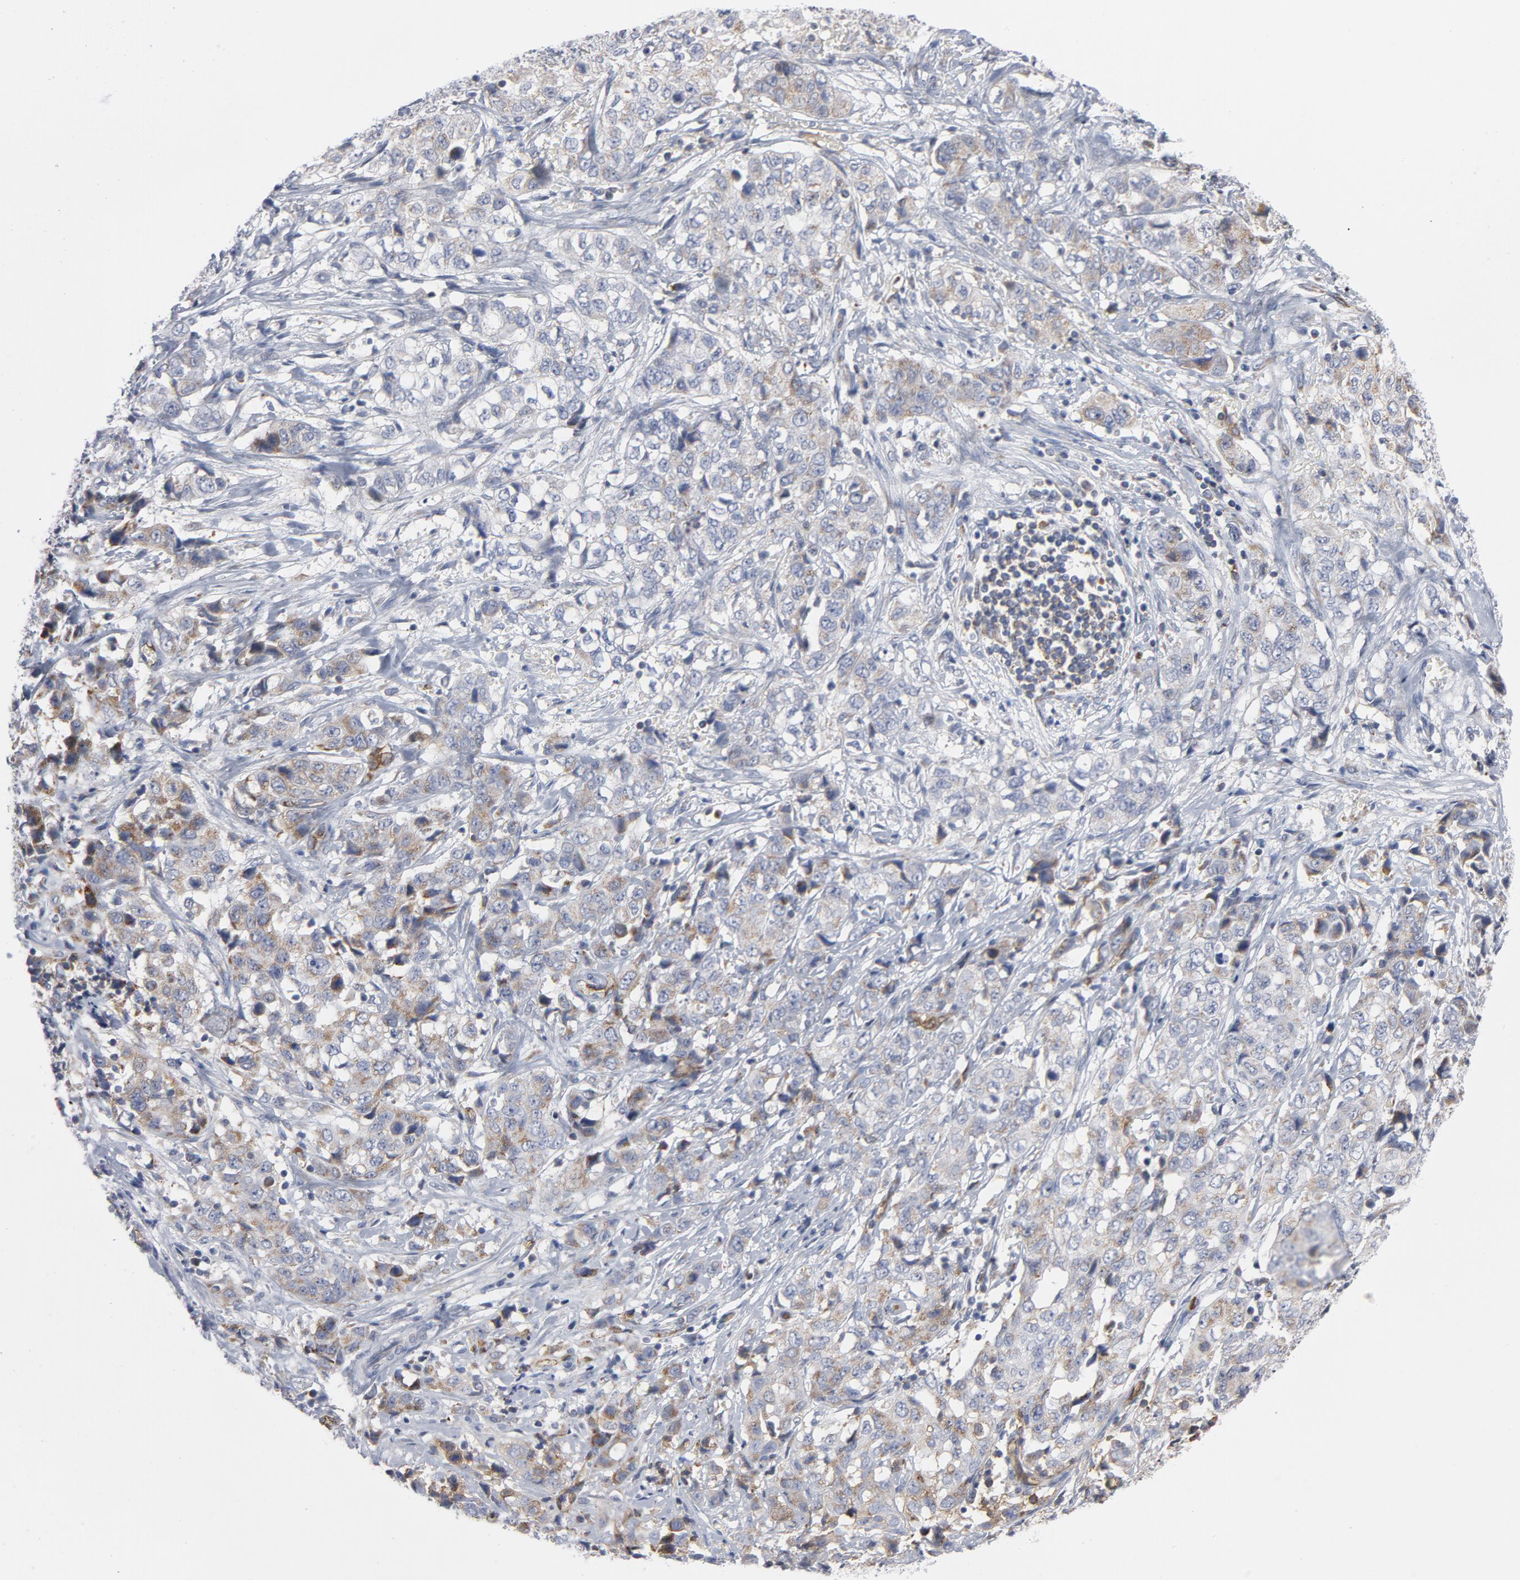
{"staining": {"intensity": "weak", "quantity": "25%-75%", "location": "cytoplasmic/membranous"}, "tissue": "stomach cancer", "cell_type": "Tumor cells", "image_type": "cancer", "snomed": [{"axis": "morphology", "description": "Adenocarcinoma, NOS"}, {"axis": "topography", "description": "Stomach"}], "caption": "Weak cytoplasmic/membranous staining for a protein is present in approximately 25%-75% of tumor cells of adenocarcinoma (stomach) using IHC.", "gene": "OXA1L", "patient": {"sex": "male", "age": 48}}